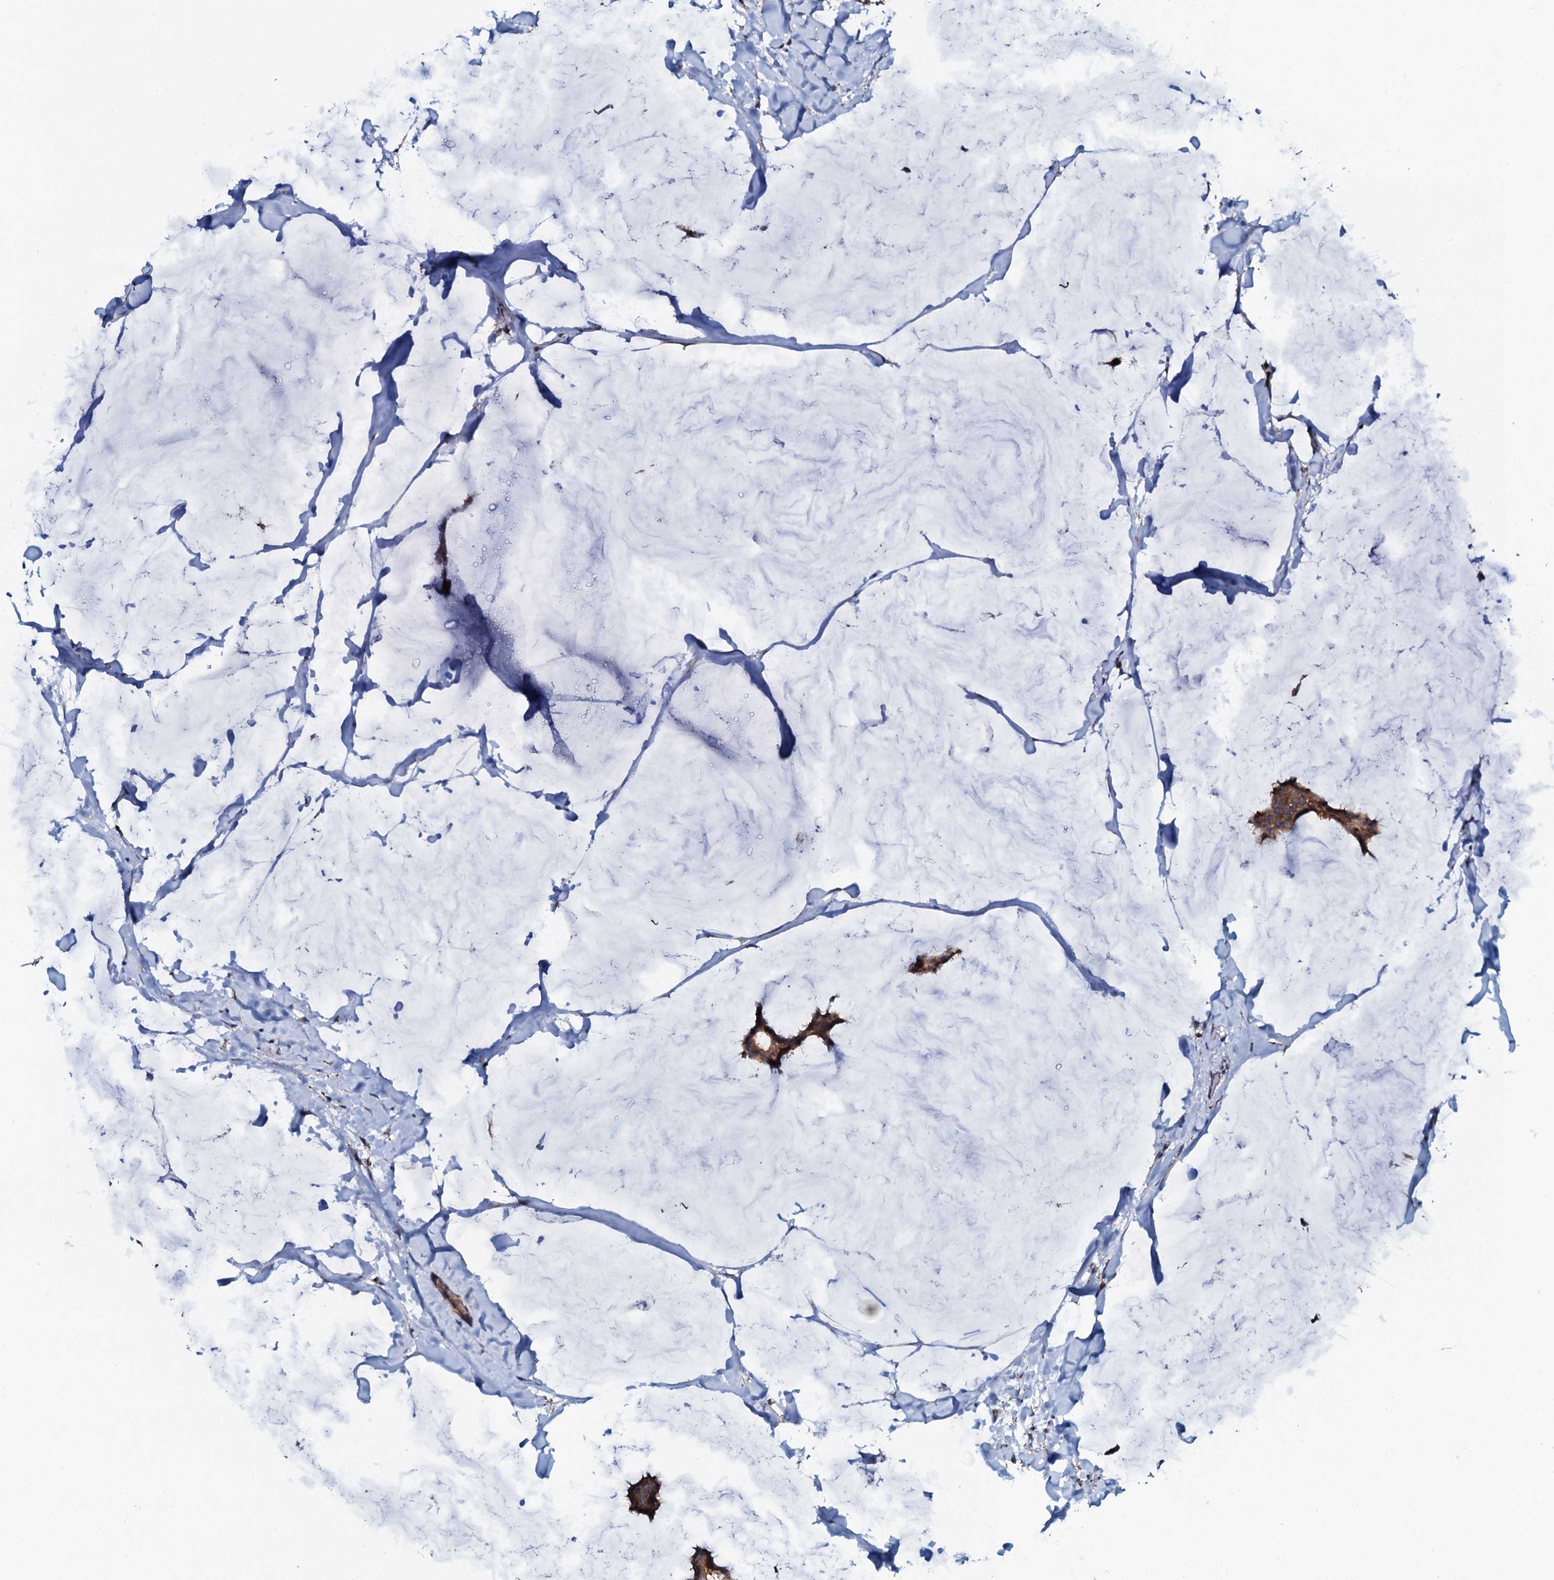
{"staining": {"intensity": "strong", "quantity": "25%-75%", "location": "cytoplasmic/membranous"}, "tissue": "breast cancer", "cell_type": "Tumor cells", "image_type": "cancer", "snomed": [{"axis": "morphology", "description": "Duct carcinoma"}, {"axis": "topography", "description": "Breast"}], "caption": "Immunohistochemistry (DAB) staining of human breast infiltrating ductal carcinoma demonstrates strong cytoplasmic/membranous protein staining in approximately 25%-75% of tumor cells. The protein of interest is shown in brown color, while the nuclei are stained blue.", "gene": "VAMP8", "patient": {"sex": "female", "age": 93}}